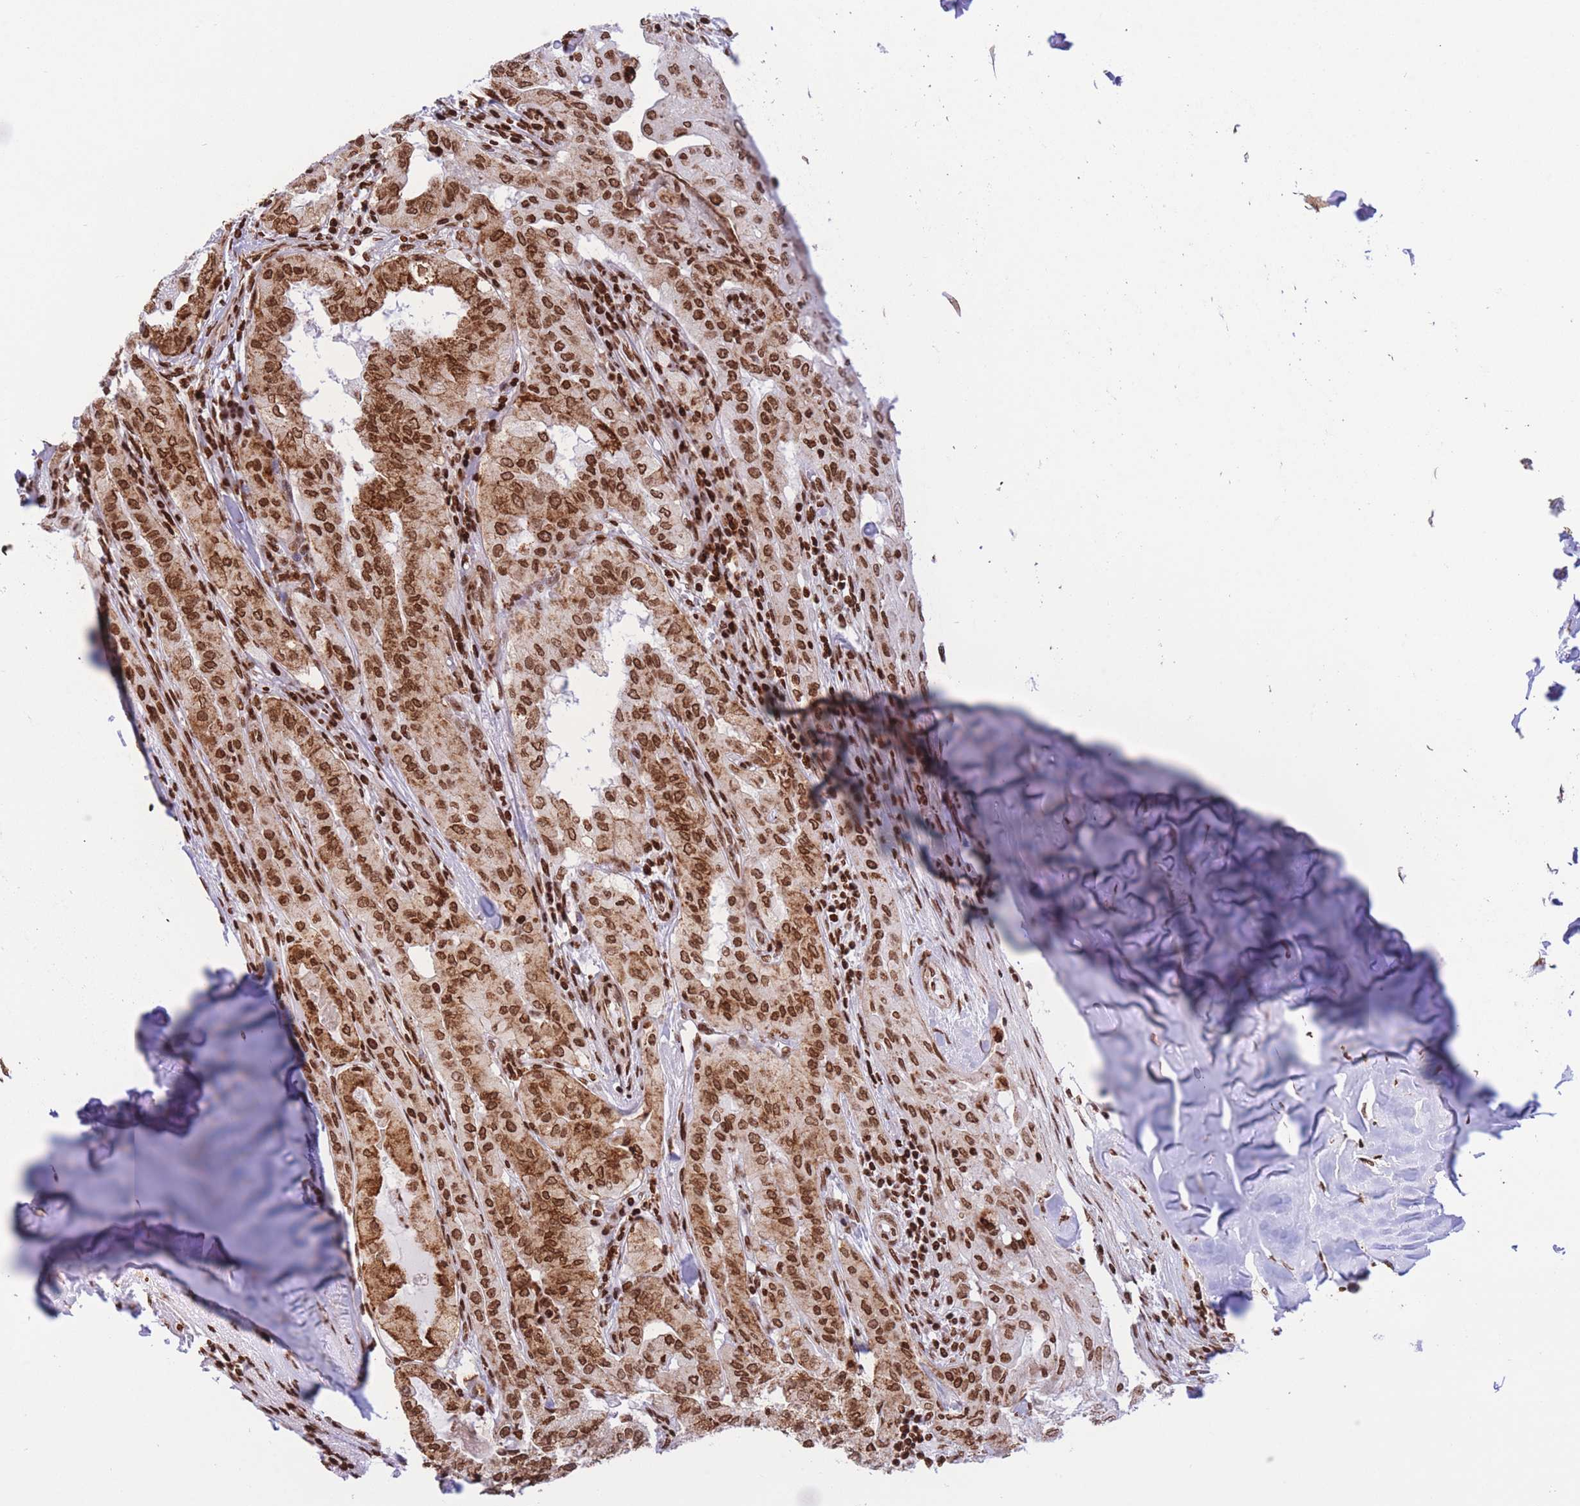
{"staining": {"intensity": "strong", "quantity": ">75%", "location": "nuclear"}, "tissue": "thyroid cancer", "cell_type": "Tumor cells", "image_type": "cancer", "snomed": [{"axis": "morphology", "description": "Papillary adenocarcinoma, NOS"}, {"axis": "topography", "description": "Thyroid gland"}], "caption": "Immunohistochemistry (IHC) of human thyroid cancer (papillary adenocarcinoma) exhibits high levels of strong nuclear staining in approximately >75% of tumor cells. (IHC, brightfield microscopy, high magnification).", "gene": "H2BC11", "patient": {"sex": "female", "age": 59}}